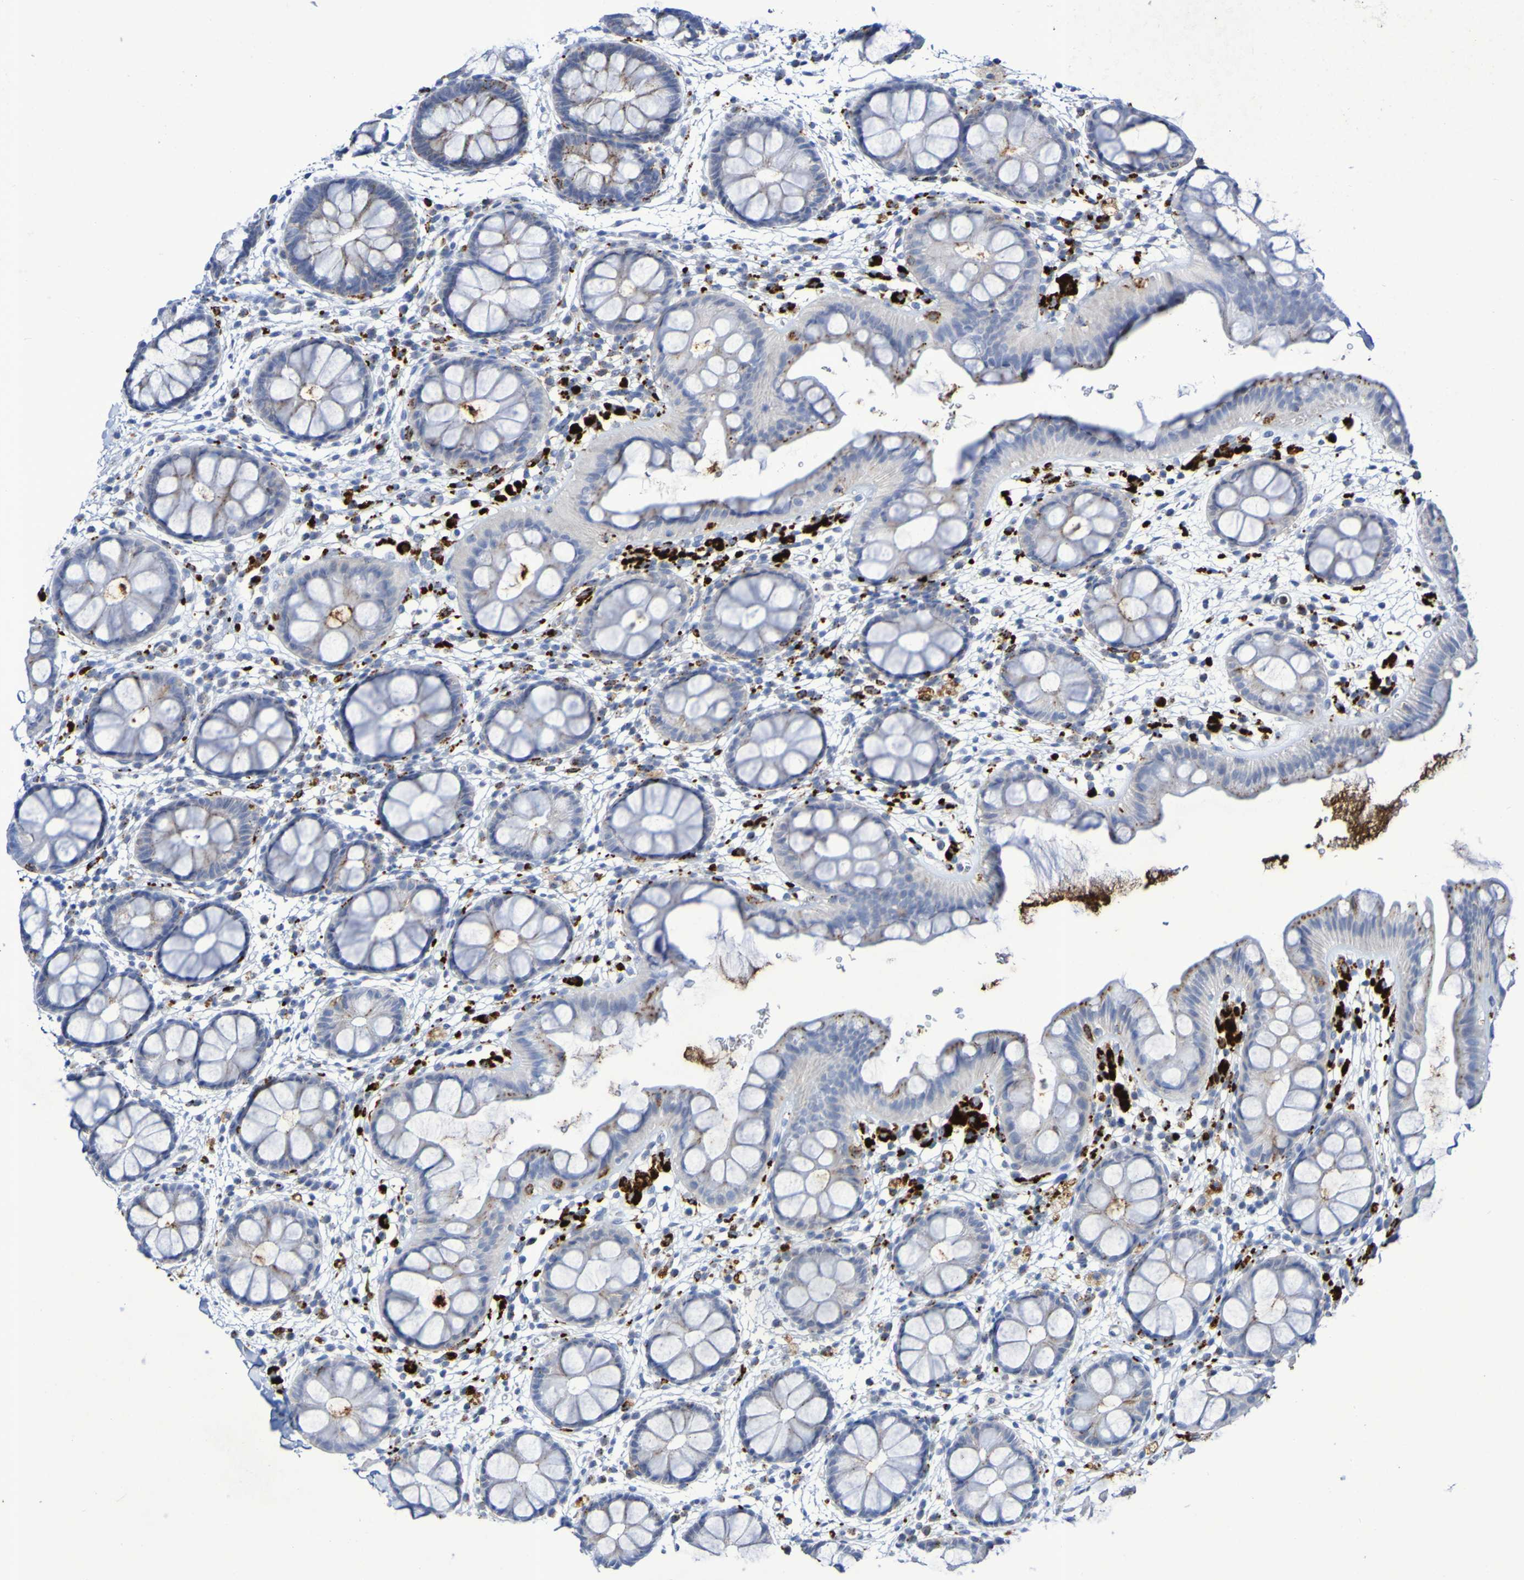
{"staining": {"intensity": "moderate", "quantity": "<25%", "location": "cytoplasmic/membranous"}, "tissue": "rectum", "cell_type": "Glandular cells", "image_type": "normal", "snomed": [{"axis": "morphology", "description": "Normal tissue, NOS"}, {"axis": "topography", "description": "Rectum"}], "caption": "The image reveals staining of unremarkable rectum, revealing moderate cytoplasmic/membranous protein positivity (brown color) within glandular cells.", "gene": "TPH1", "patient": {"sex": "female", "age": 24}}